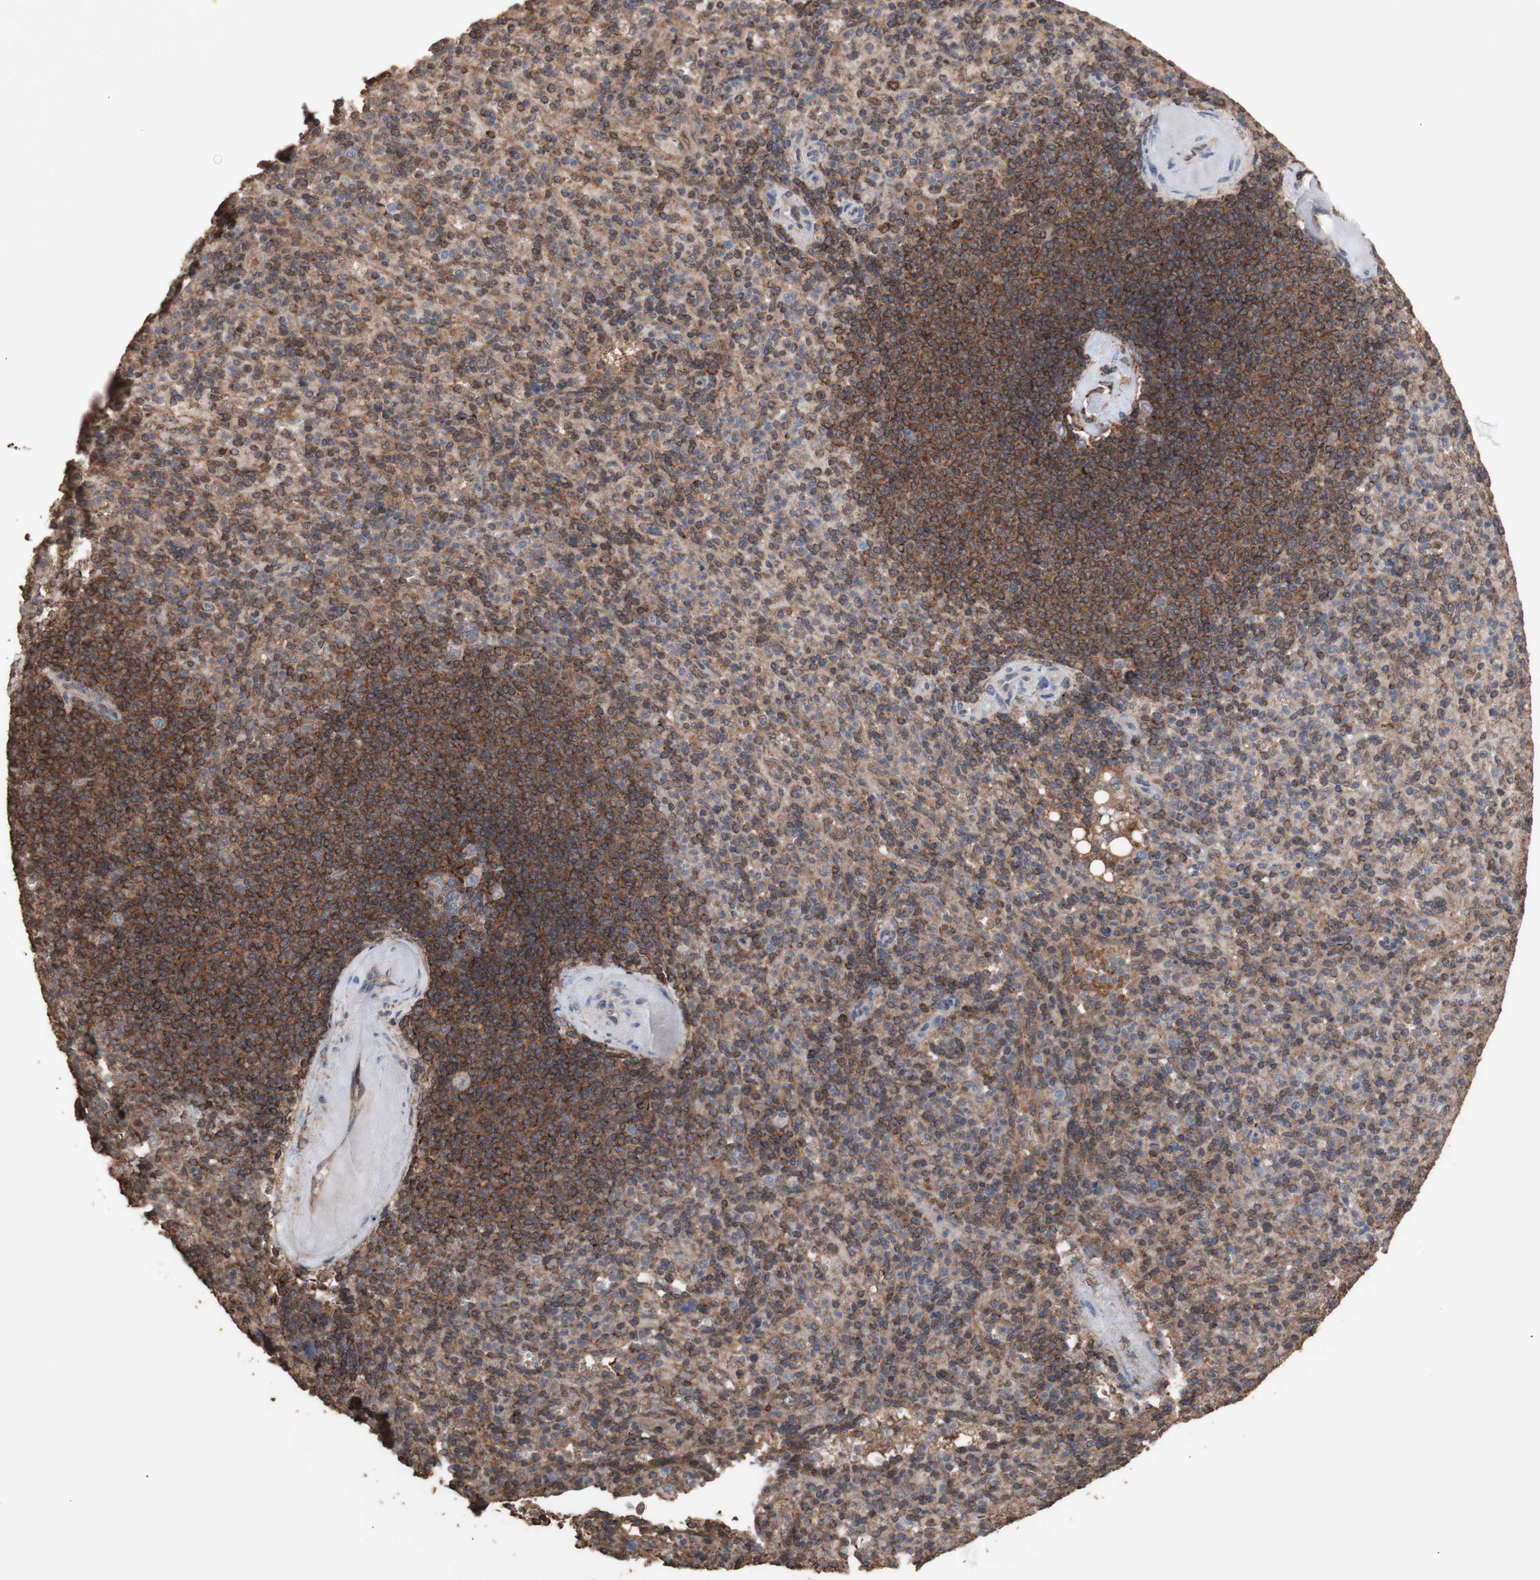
{"staining": {"intensity": "moderate", "quantity": ">75%", "location": "cytoplasmic/membranous"}, "tissue": "spleen", "cell_type": "Cells in red pulp", "image_type": "normal", "snomed": [{"axis": "morphology", "description": "Normal tissue, NOS"}, {"axis": "topography", "description": "Spleen"}], "caption": "Brown immunohistochemical staining in unremarkable spleen displays moderate cytoplasmic/membranous expression in approximately >75% of cells in red pulp. Immunohistochemistry stains the protein of interest in brown and the nuclei are stained blue.", "gene": "ALDH9A1", "patient": {"sex": "female", "age": 74}}